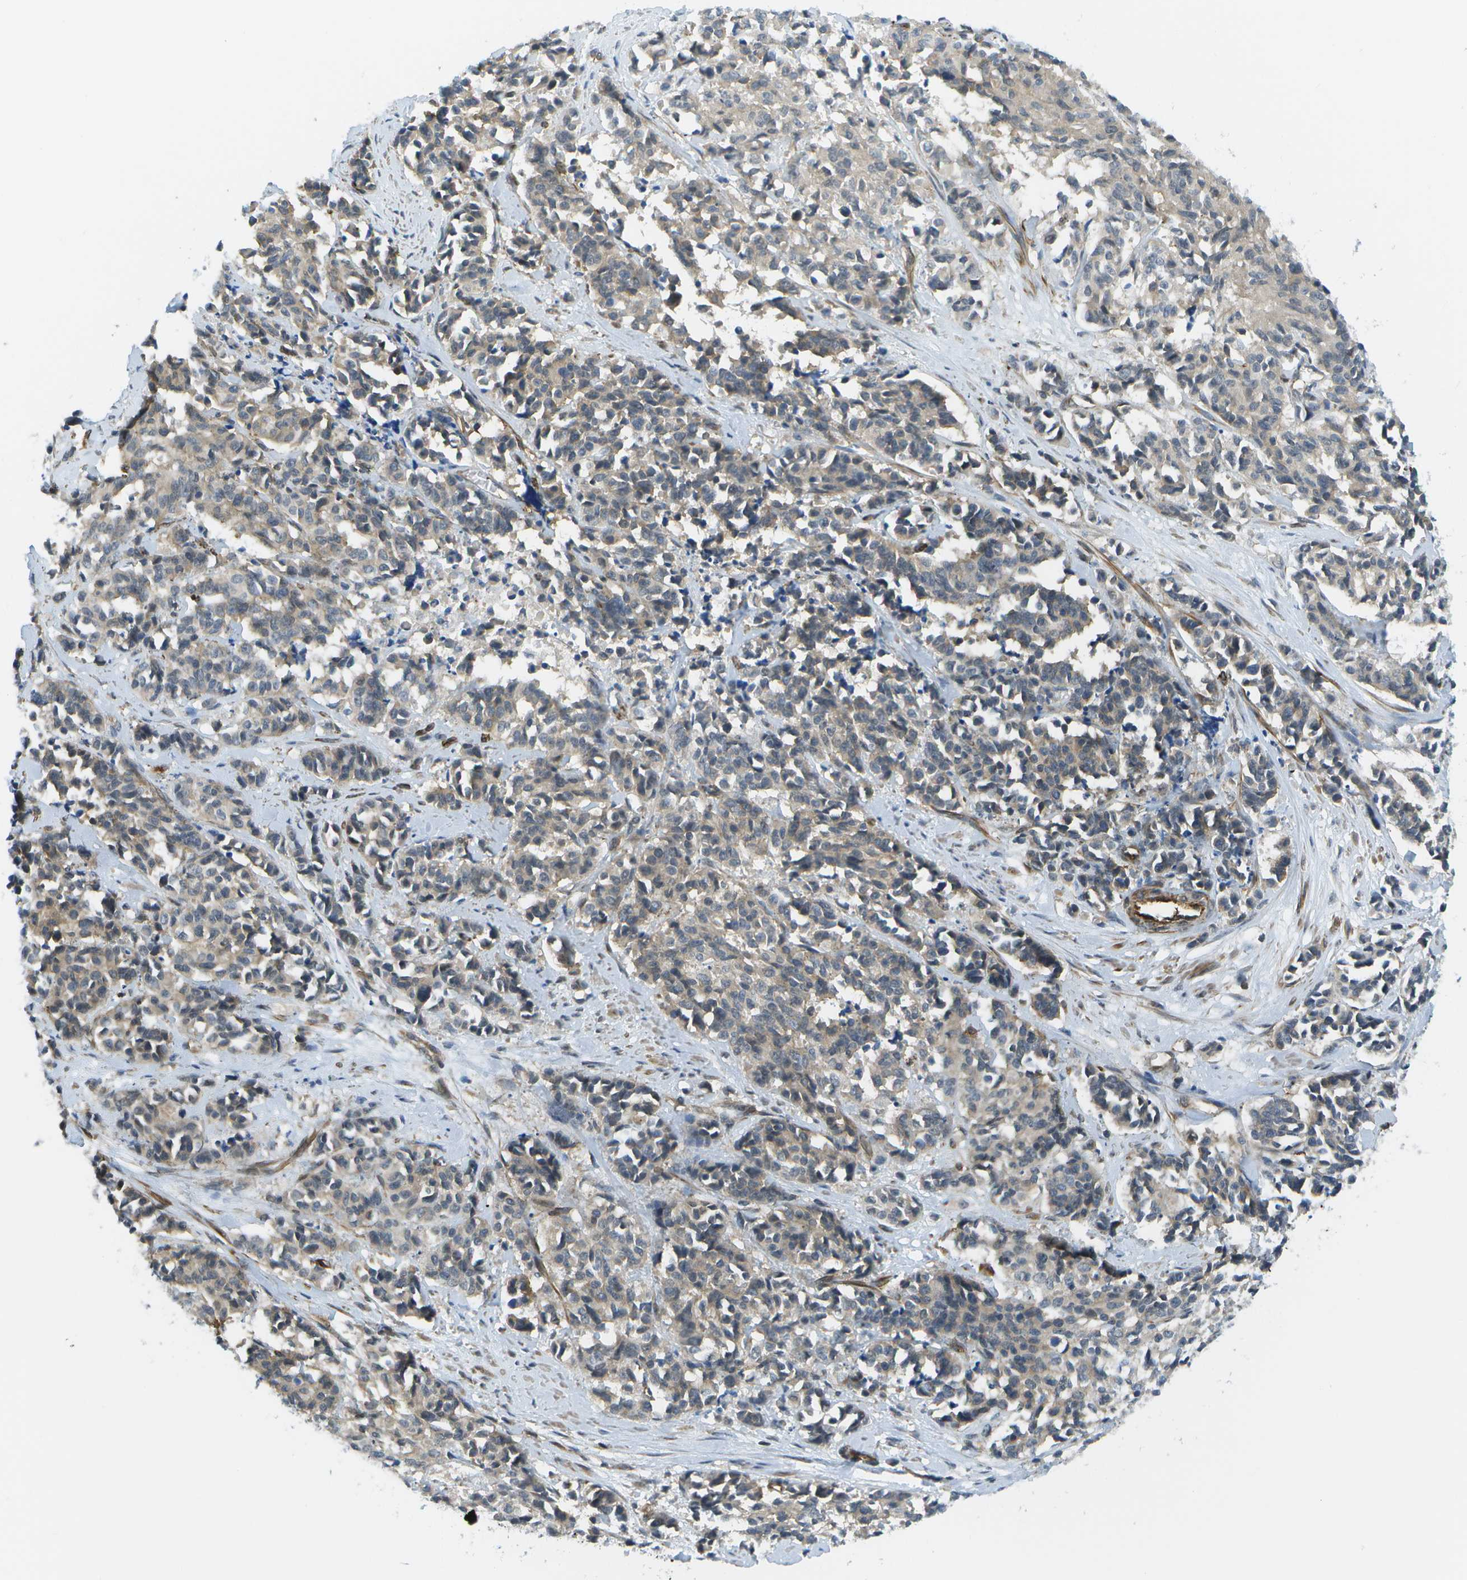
{"staining": {"intensity": "negative", "quantity": "none", "location": "none"}, "tissue": "cervical cancer", "cell_type": "Tumor cells", "image_type": "cancer", "snomed": [{"axis": "morphology", "description": "Squamous cell carcinoma, NOS"}, {"axis": "topography", "description": "Cervix"}], "caption": "DAB (3,3'-diaminobenzidine) immunohistochemical staining of human cervical cancer (squamous cell carcinoma) shows no significant expression in tumor cells.", "gene": "KIAA0040", "patient": {"sex": "female", "age": 35}}